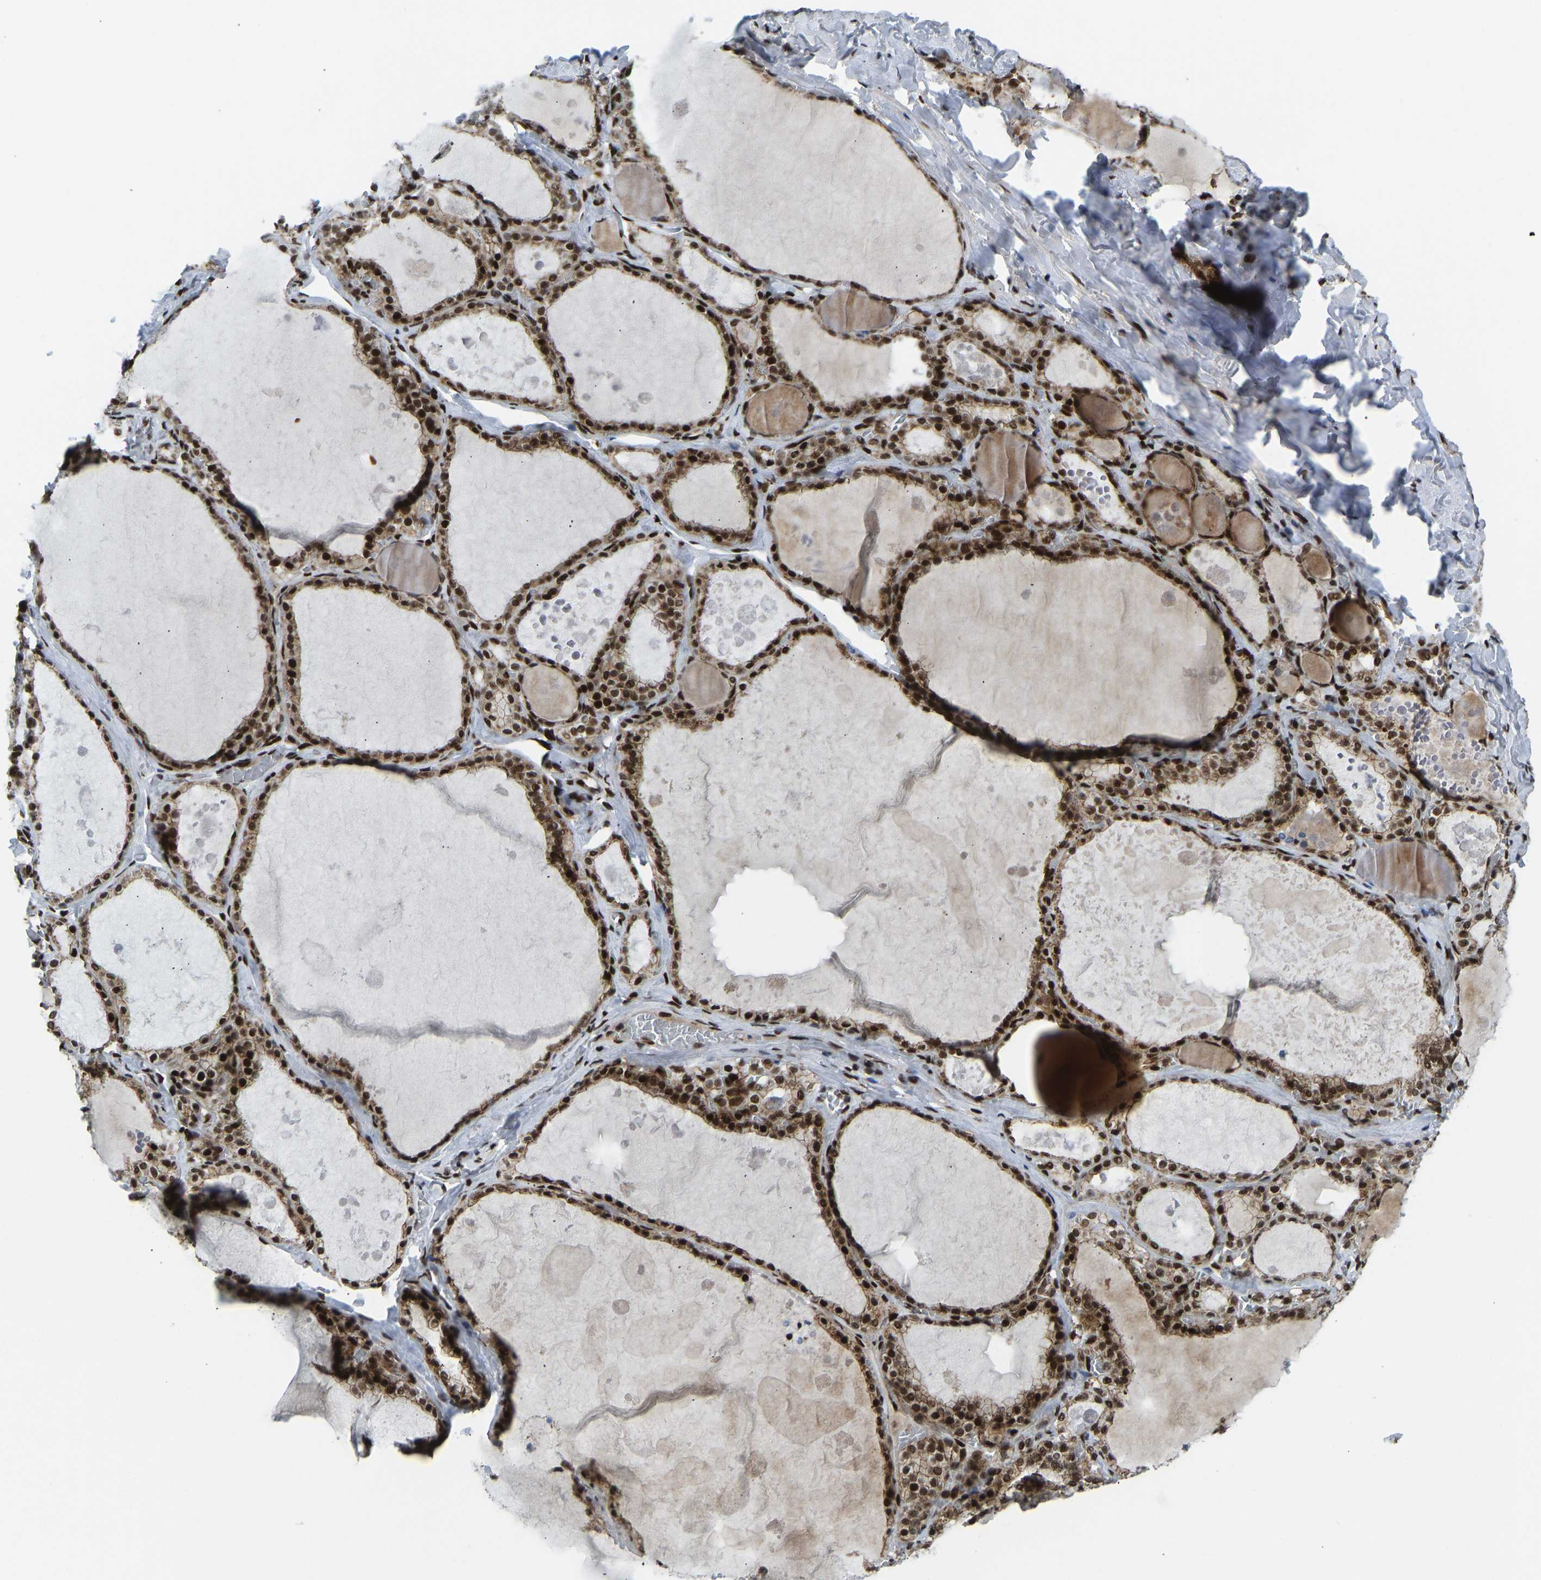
{"staining": {"intensity": "strong", "quantity": ">75%", "location": "cytoplasmic/membranous,nuclear"}, "tissue": "thyroid gland", "cell_type": "Glandular cells", "image_type": "normal", "snomed": [{"axis": "morphology", "description": "Normal tissue, NOS"}, {"axis": "topography", "description": "Thyroid gland"}], "caption": "High-magnification brightfield microscopy of unremarkable thyroid gland stained with DAB (brown) and counterstained with hematoxylin (blue). glandular cells exhibit strong cytoplasmic/membranous,nuclear positivity is seen in approximately>75% of cells.", "gene": "FOXK1", "patient": {"sex": "male", "age": 56}}